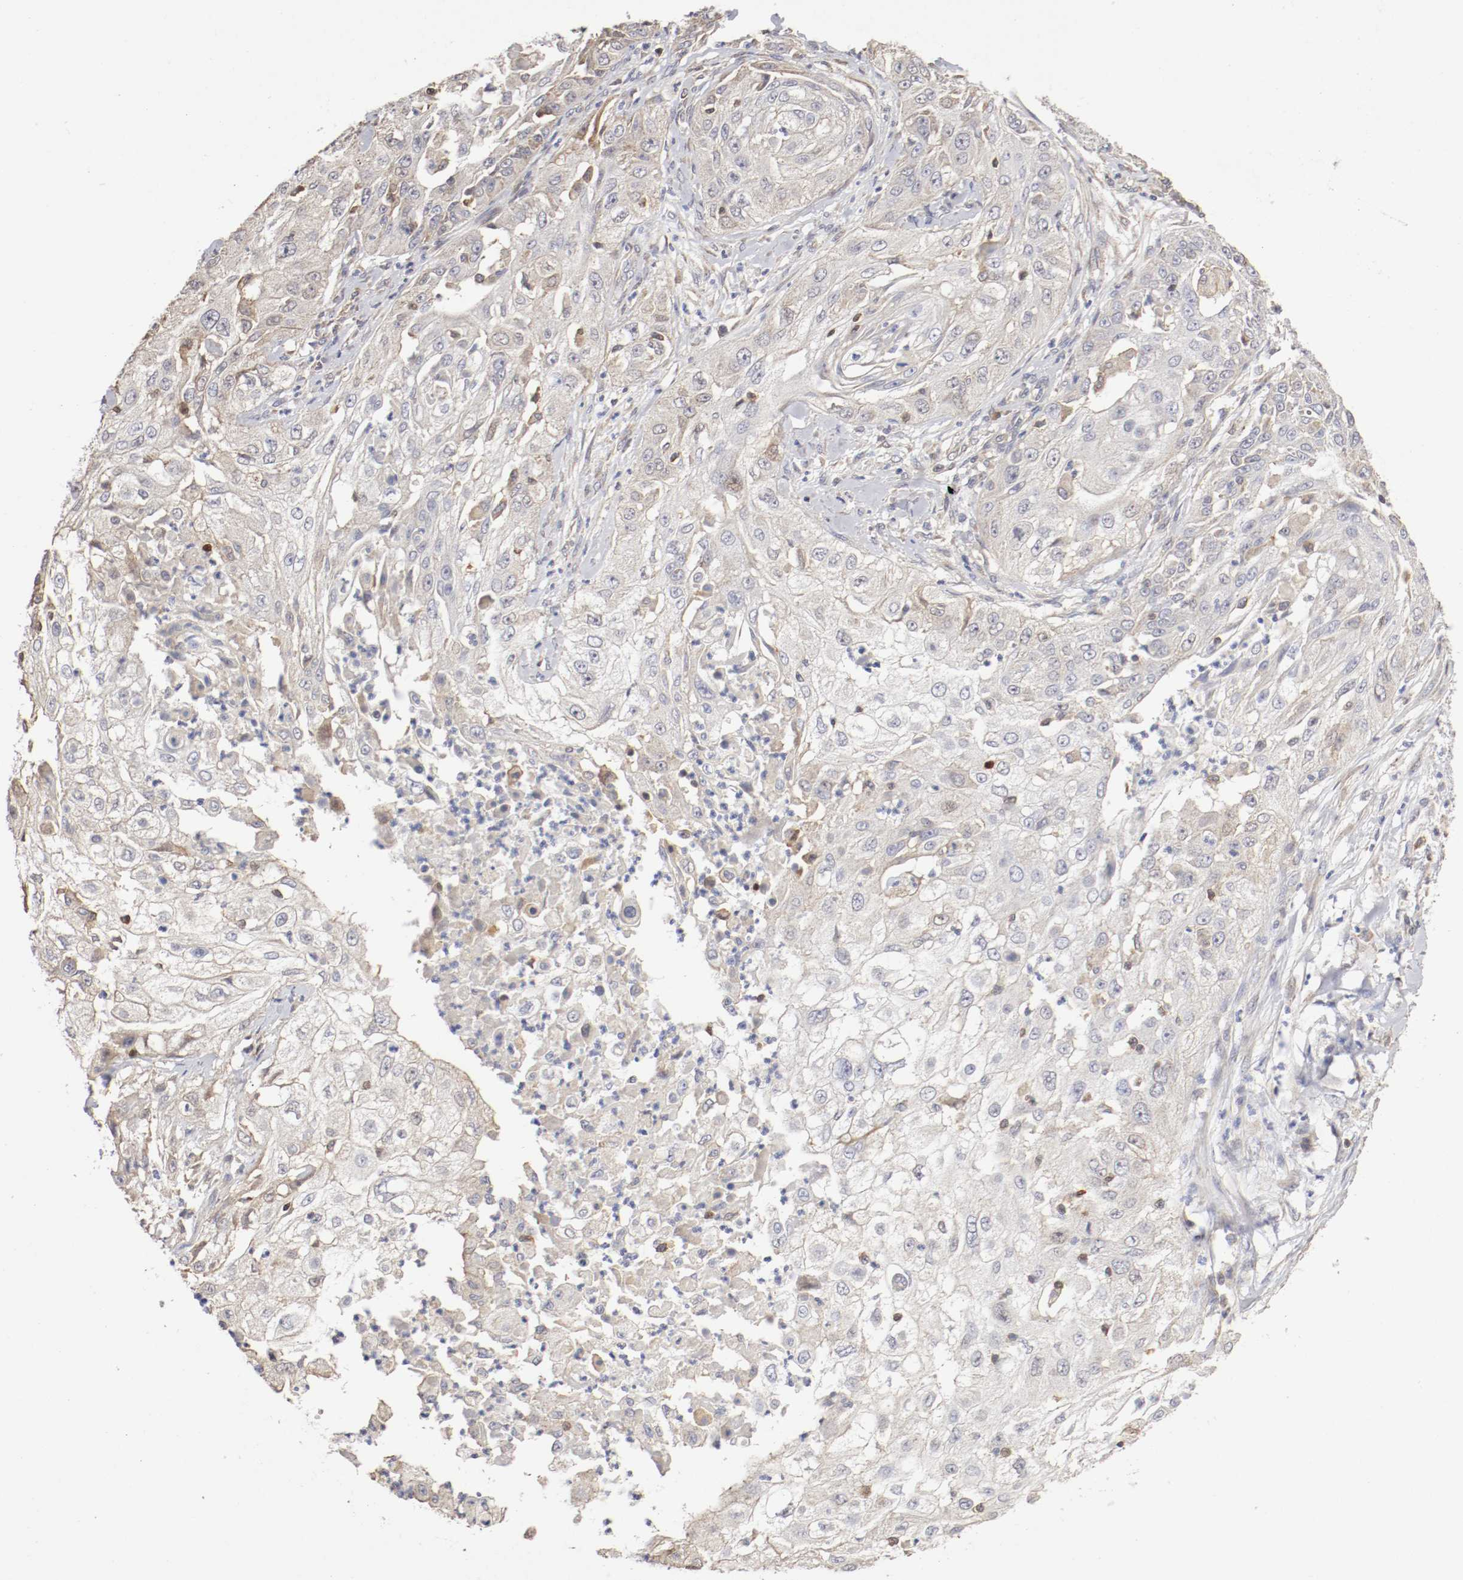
{"staining": {"intensity": "negative", "quantity": "none", "location": "none"}, "tissue": "cervical cancer", "cell_type": "Tumor cells", "image_type": "cancer", "snomed": [{"axis": "morphology", "description": "Squamous cell carcinoma, NOS"}, {"axis": "topography", "description": "Cervix"}], "caption": "A histopathology image of cervical cancer stained for a protein shows no brown staining in tumor cells.", "gene": "CDK6", "patient": {"sex": "female", "age": 64}}